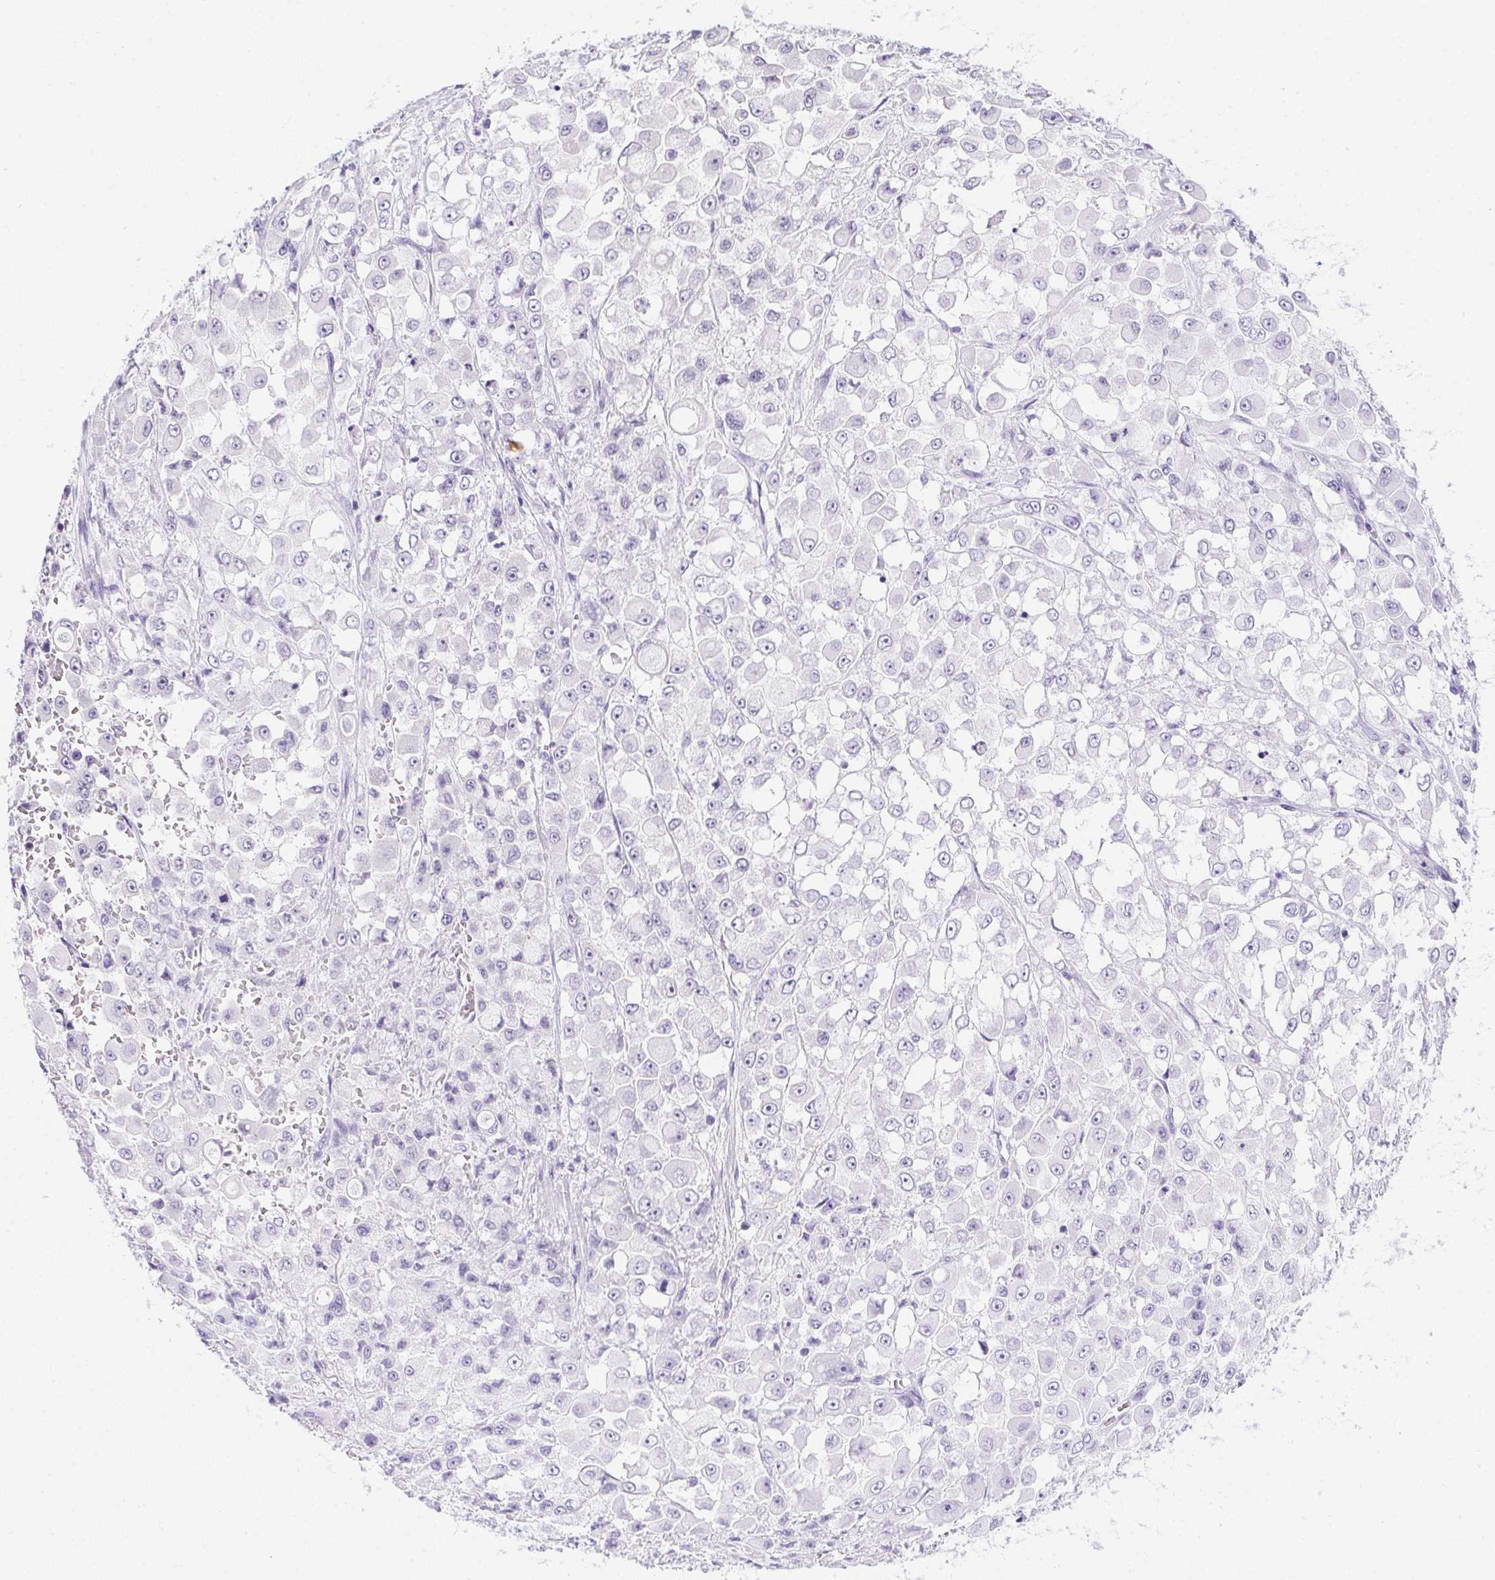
{"staining": {"intensity": "negative", "quantity": "none", "location": "none"}, "tissue": "stomach cancer", "cell_type": "Tumor cells", "image_type": "cancer", "snomed": [{"axis": "morphology", "description": "Adenocarcinoma, NOS"}, {"axis": "topography", "description": "Stomach"}], "caption": "Immunohistochemistry of stomach cancer (adenocarcinoma) shows no staining in tumor cells.", "gene": "PRKAA1", "patient": {"sex": "female", "age": 76}}